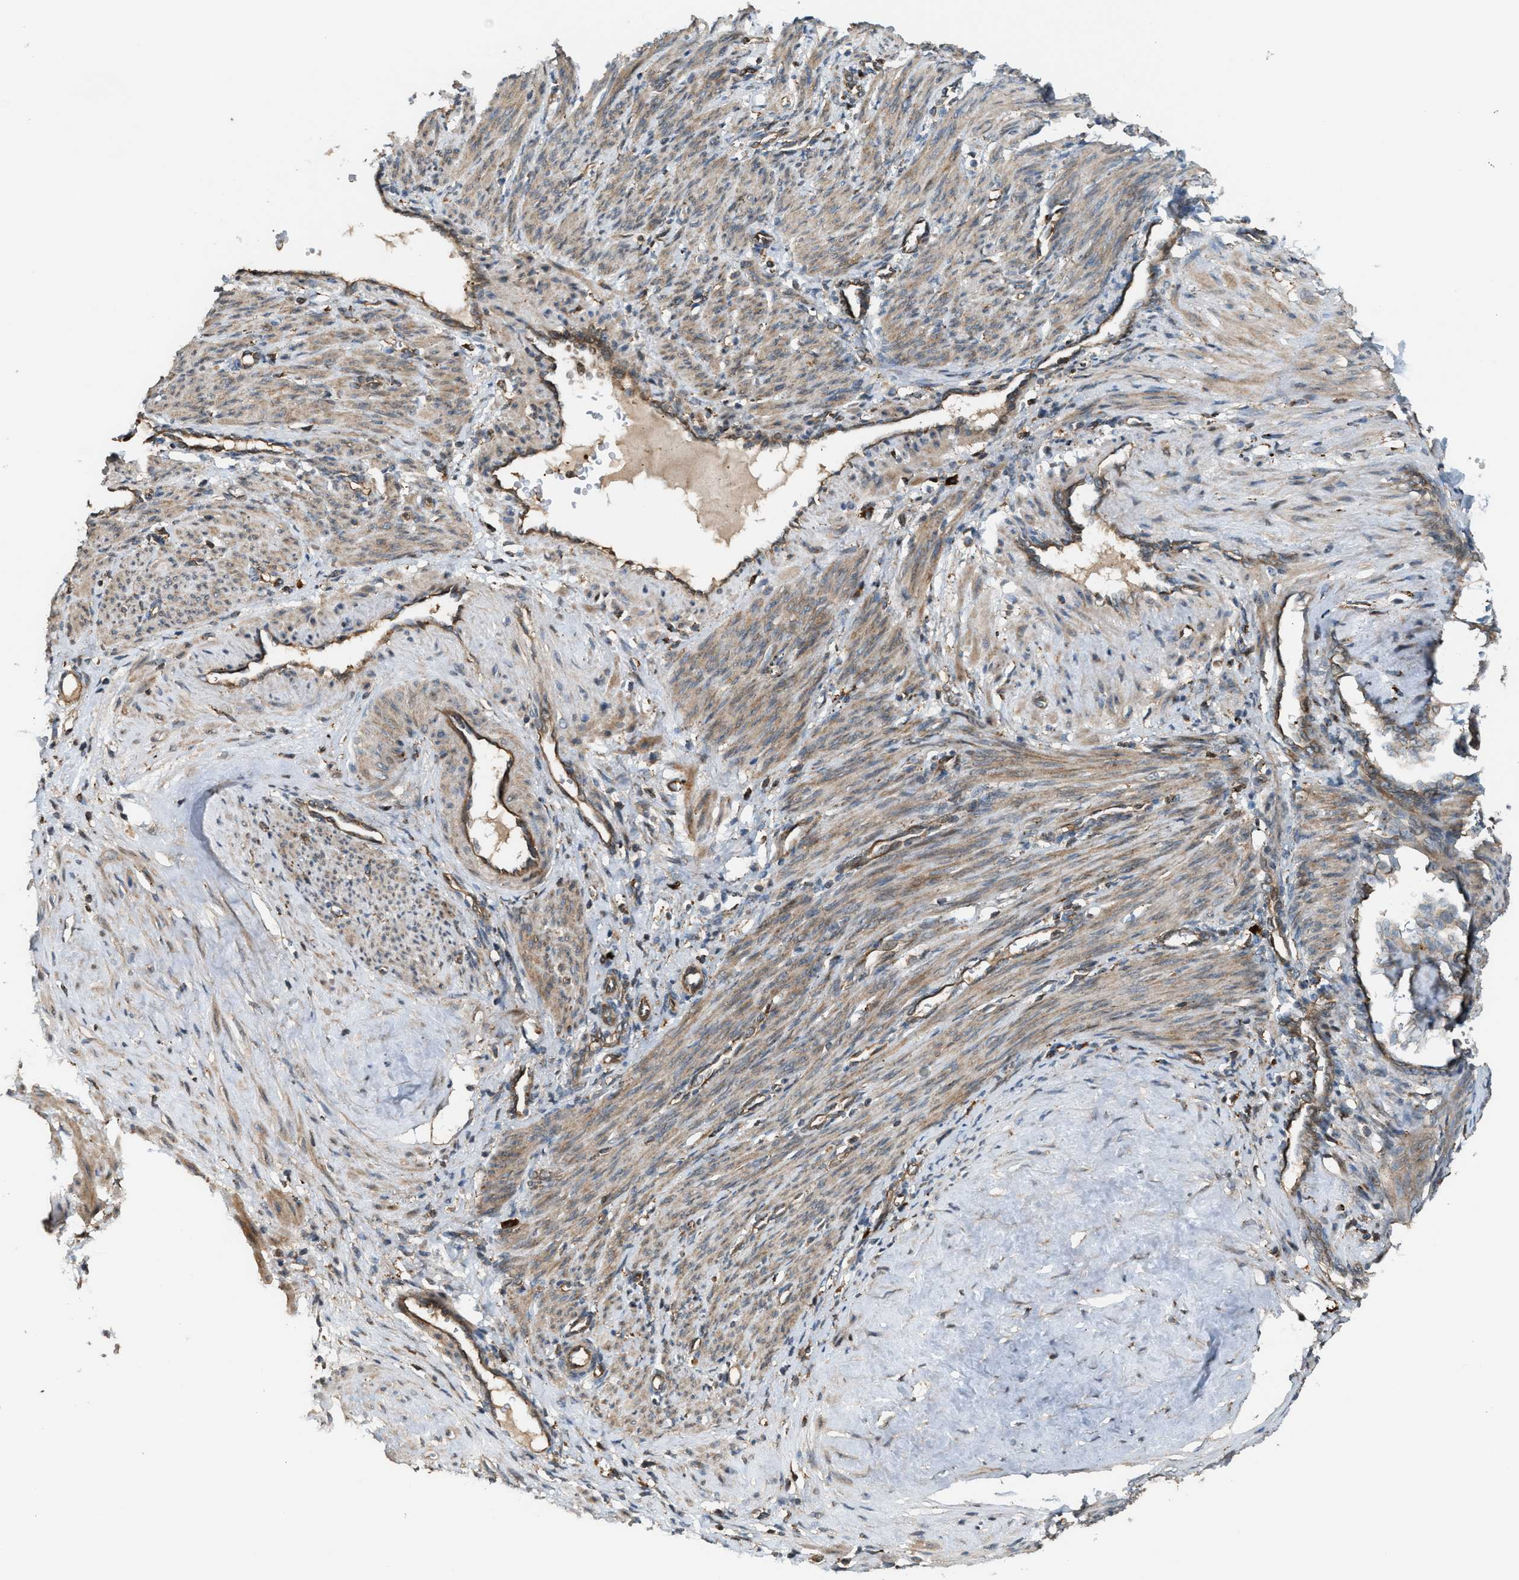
{"staining": {"intensity": "moderate", "quantity": ">75%", "location": "cytoplasmic/membranous"}, "tissue": "smooth muscle", "cell_type": "Smooth muscle cells", "image_type": "normal", "snomed": [{"axis": "morphology", "description": "Normal tissue, NOS"}, {"axis": "topography", "description": "Endometrium"}], "caption": "Smooth muscle stained for a protein demonstrates moderate cytoplasmic/membranous positivity in smooth muscle cells. (DAB IHC with brightfield microscopy, high magnification).", "gene": "BAIAP2L1", "patient": {"sex": "female", "age": 33}}